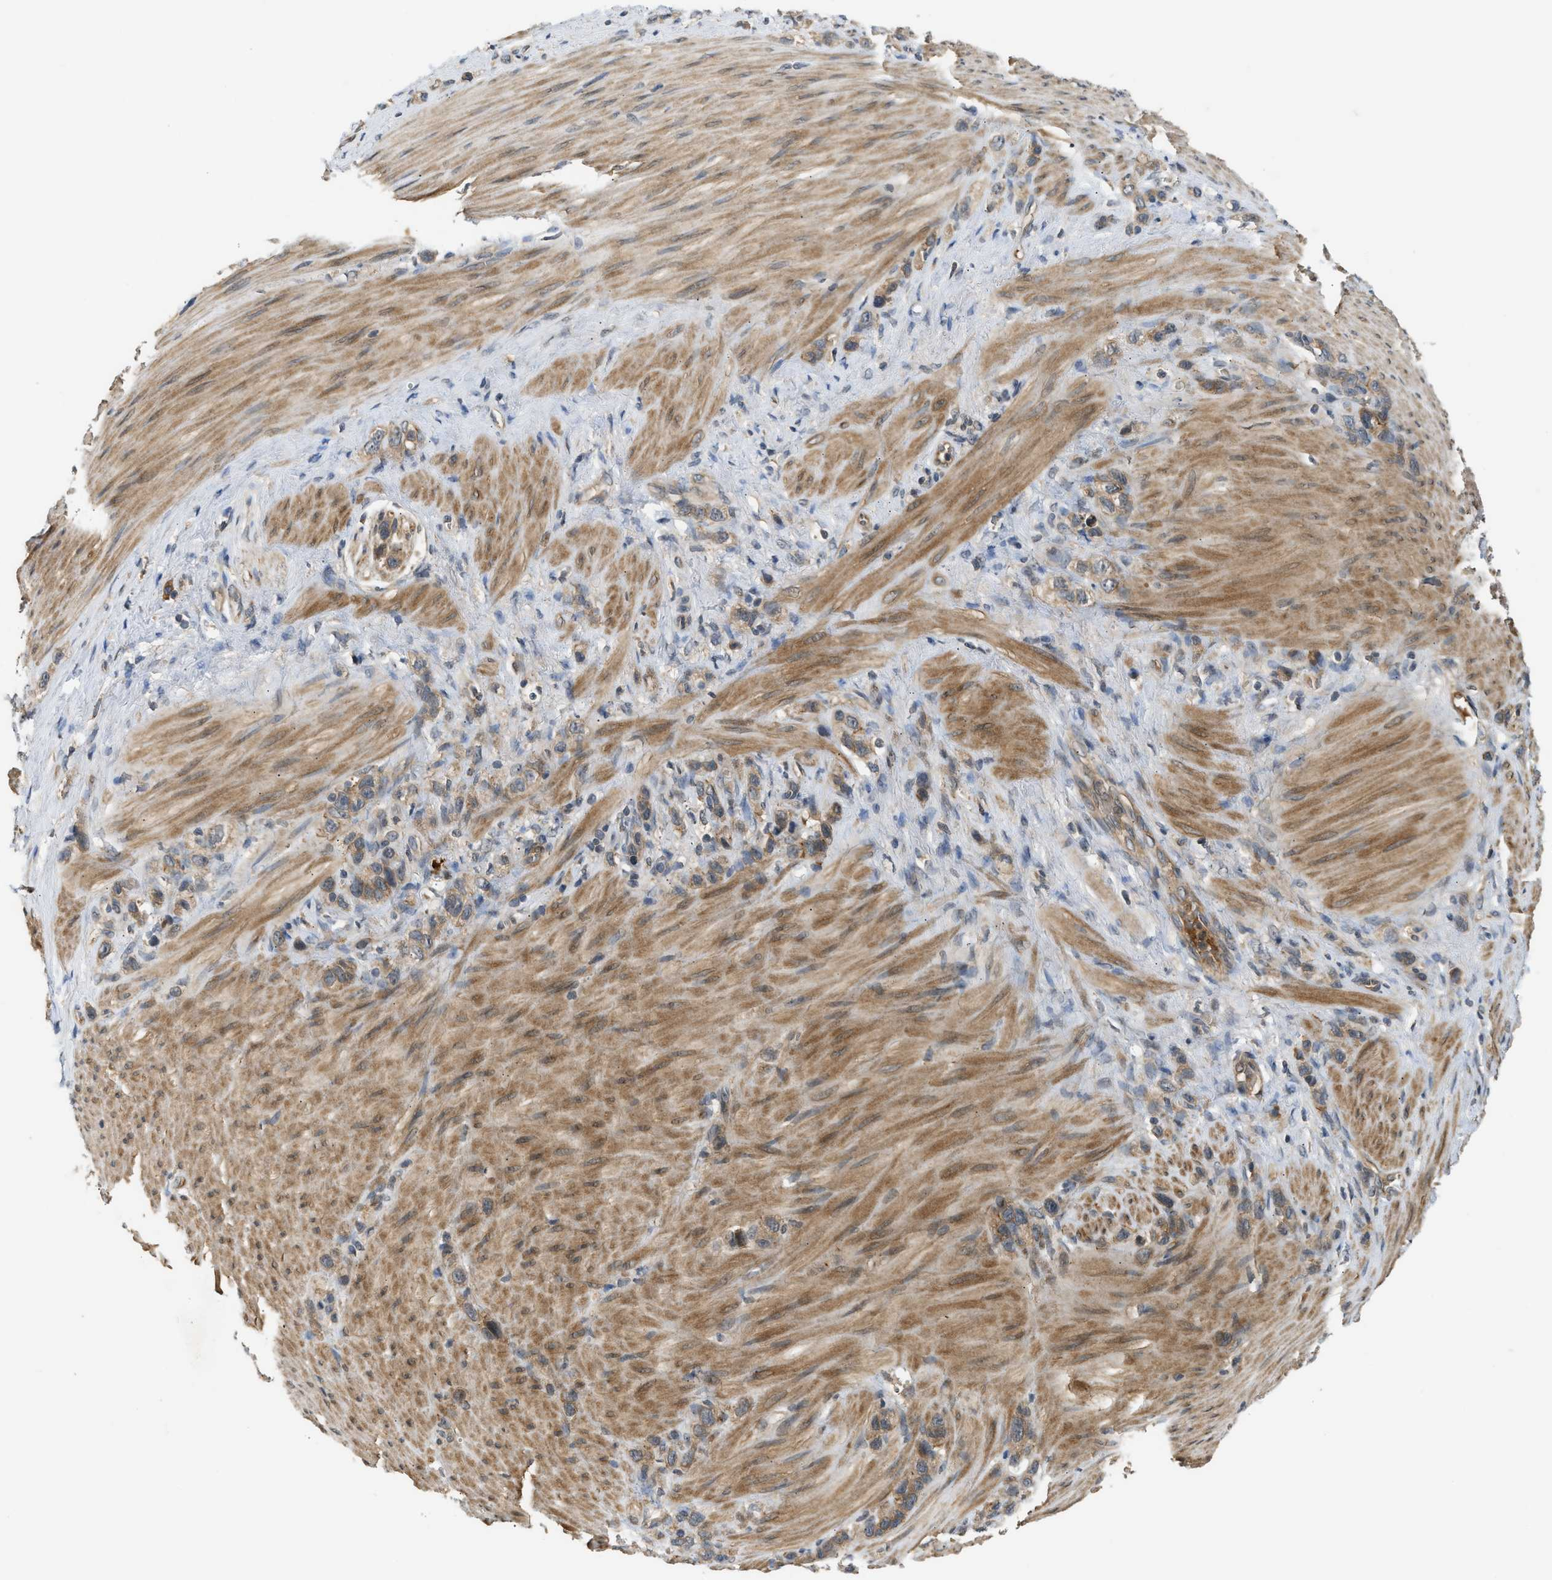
{"staining": {"intensity": "moderate", "quantity": "25%-75%", "location": "cytoplasmic/membranous"}, "tissue": "stomach cancer", "cell_type": "Tumor cells", "image_type": "cancer", "snomed": [{"axis": "morphology", "description": "Adenocarcinoma, NOS"}, {"axis": "morphology", "description": "Adenocarcinoma, High grade"}, {"axis": "topography", "description": "Stomach, upper"}, {"axis": "topography", "description": "Stomach, lower"}], "caption": "High-grade adenocarcinoma (stomach) stained with immunohistochemistry displays moderate cytoplasmic/membranous positivity in about 25%-75% of tumor cells. (DAB (3,3'-diaminobenzidine) IHC, brown staining for protein, blue staining for nuclei).", "gene": "ADCY8", "patient": {"sex": "female", "age": 65}}